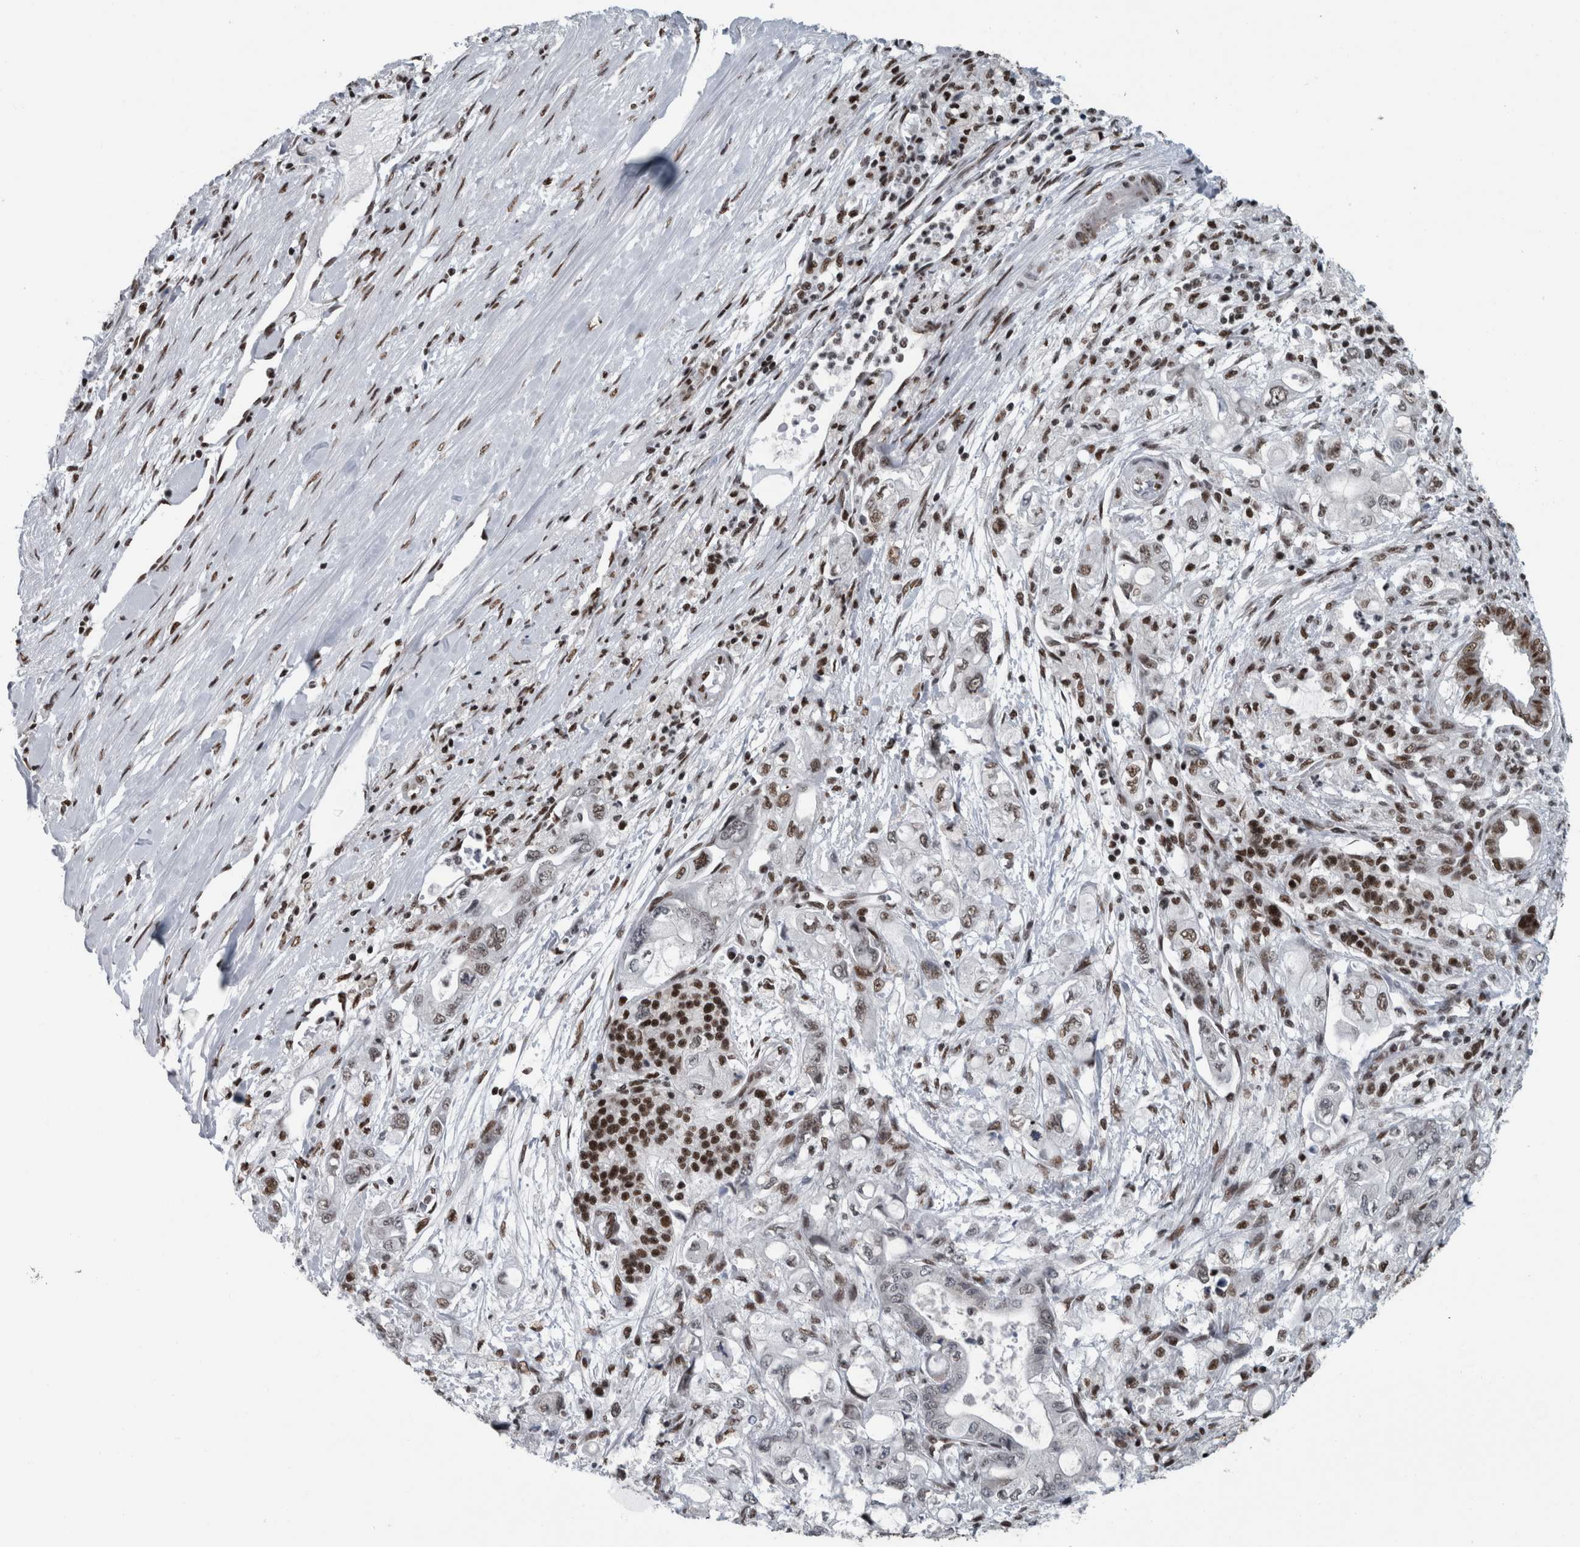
{"staining": {"intensity": "moderate", "quantity": "25%-75%", "location": "nuclear"}, "tissue": "pancreatic cancer", "cell_type": "Tumor cells", "image_type": "cancer", "snomed": [{"axis": "morphology", "description": "Adenocarcinoma, NOS"}, {"axis": "topography", "description": "Pancreas"}], "caption": "Approximately 25%-75% of tumor cells in pancreatic cancer exhibit moderate nuclear protein staining as visualized by brown immunohistochemical staining.", "gene": "DNMT3A", "patient": {"sex": "male", "age": 79}}